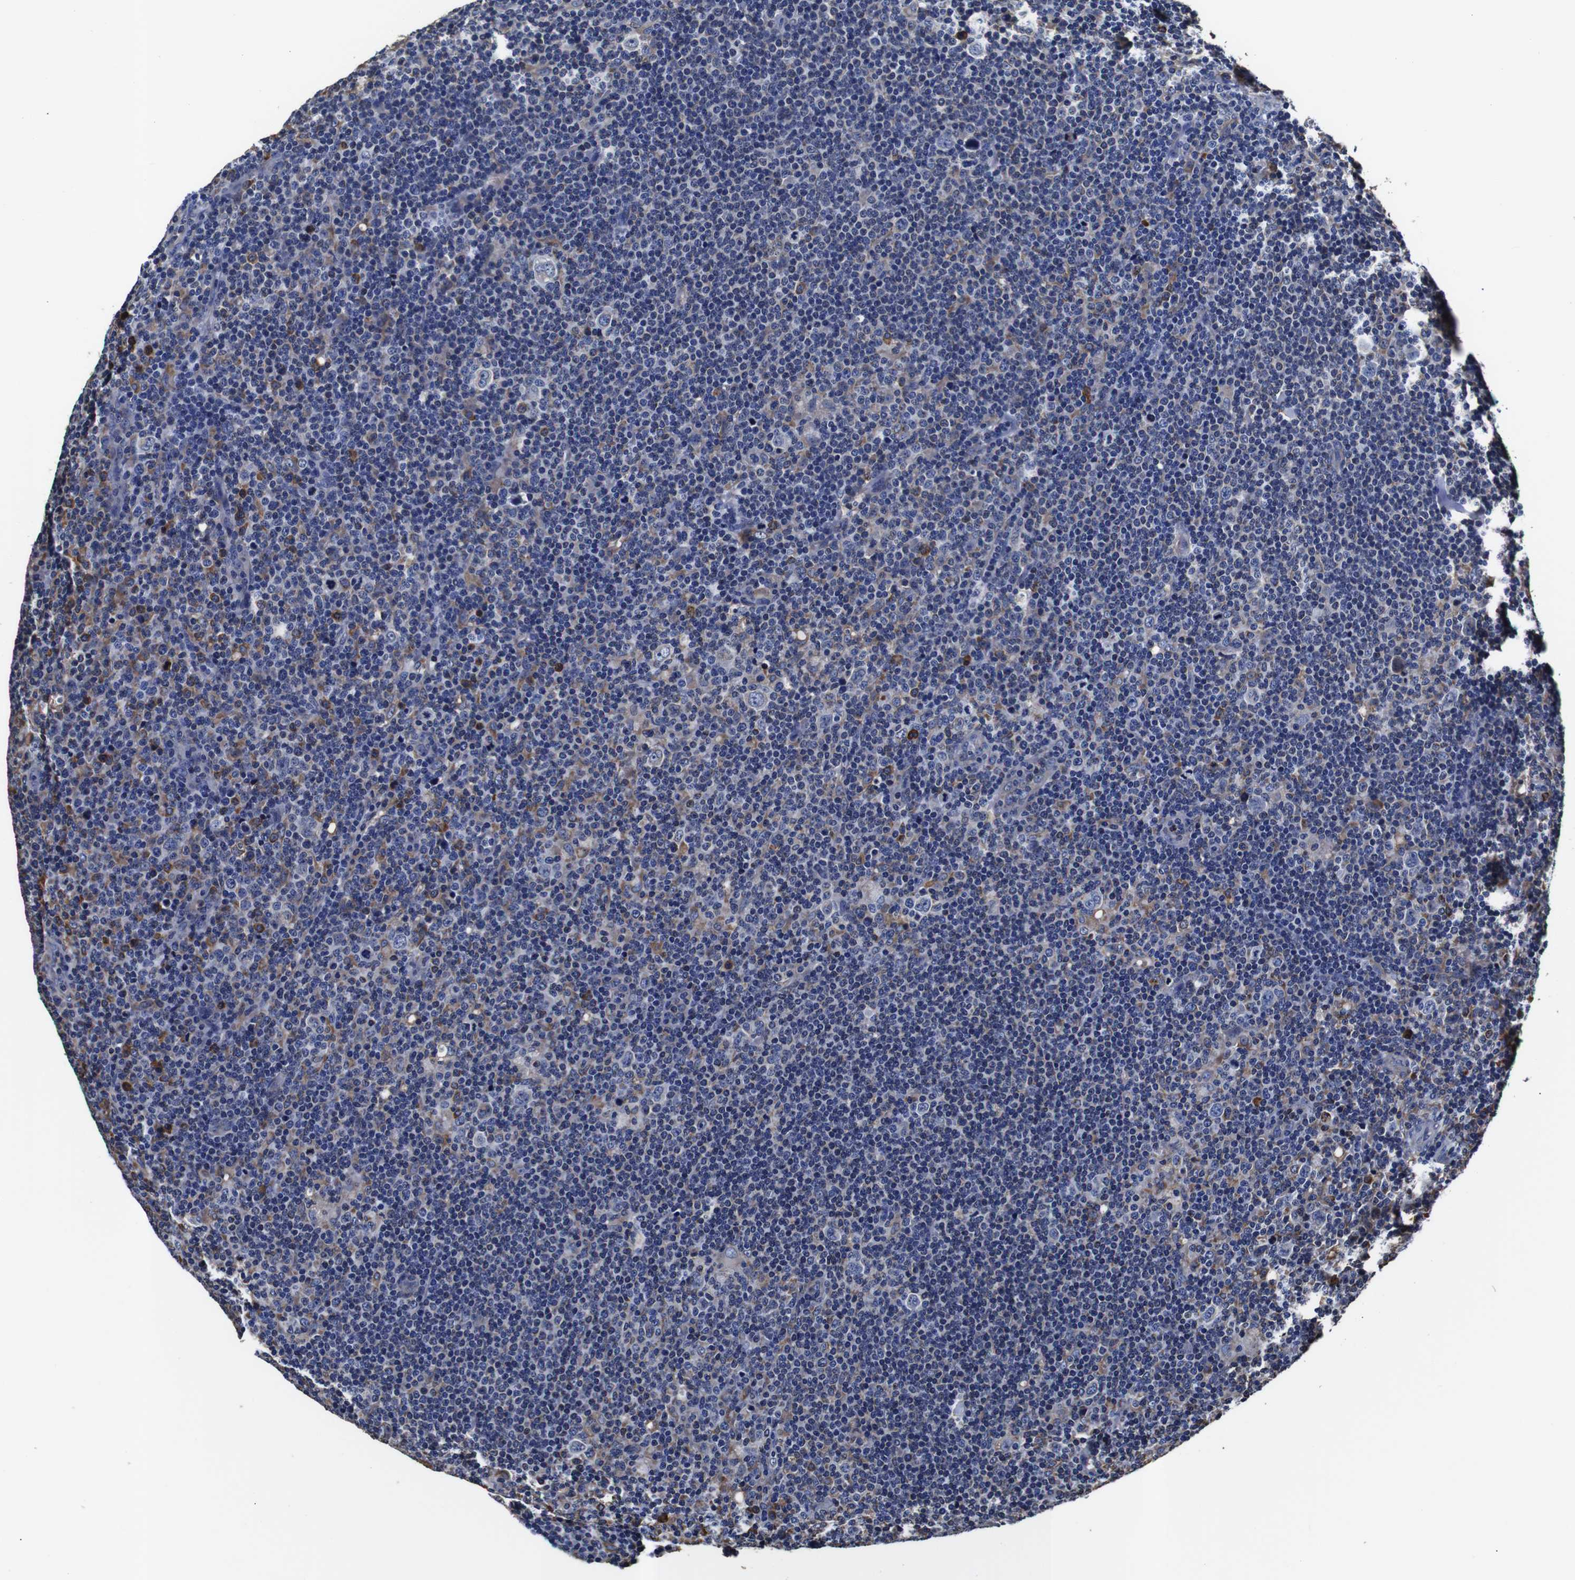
{"staining": {"intensity": "negative", "quantity": "none", "location": "none"}, "tissue": "lymphoma", "cell_type": "Tumor cells", "image_type": "cancer", "snomed": [{"axis": "morphology", "description": "Hodgkin's disease, NOS"}, {"axis": "topography", "description": "Lymph node"}], "caption": "Immunohistochemistry image of neoplastic tissue: human Hodgkin's disease stained with DAB (3,3'-diaminobenzidine) exhibits no significant protein positivity in tumor cells. Brightfield microscopy of immunohistochemistry (IHC) stained with DAB (3,3'-diaminobenzidine) (brown) and hematoxylin (blue), captured at high magnification.", "gene": "PPIB", "patient": {"sex": "female", "age": 57}}